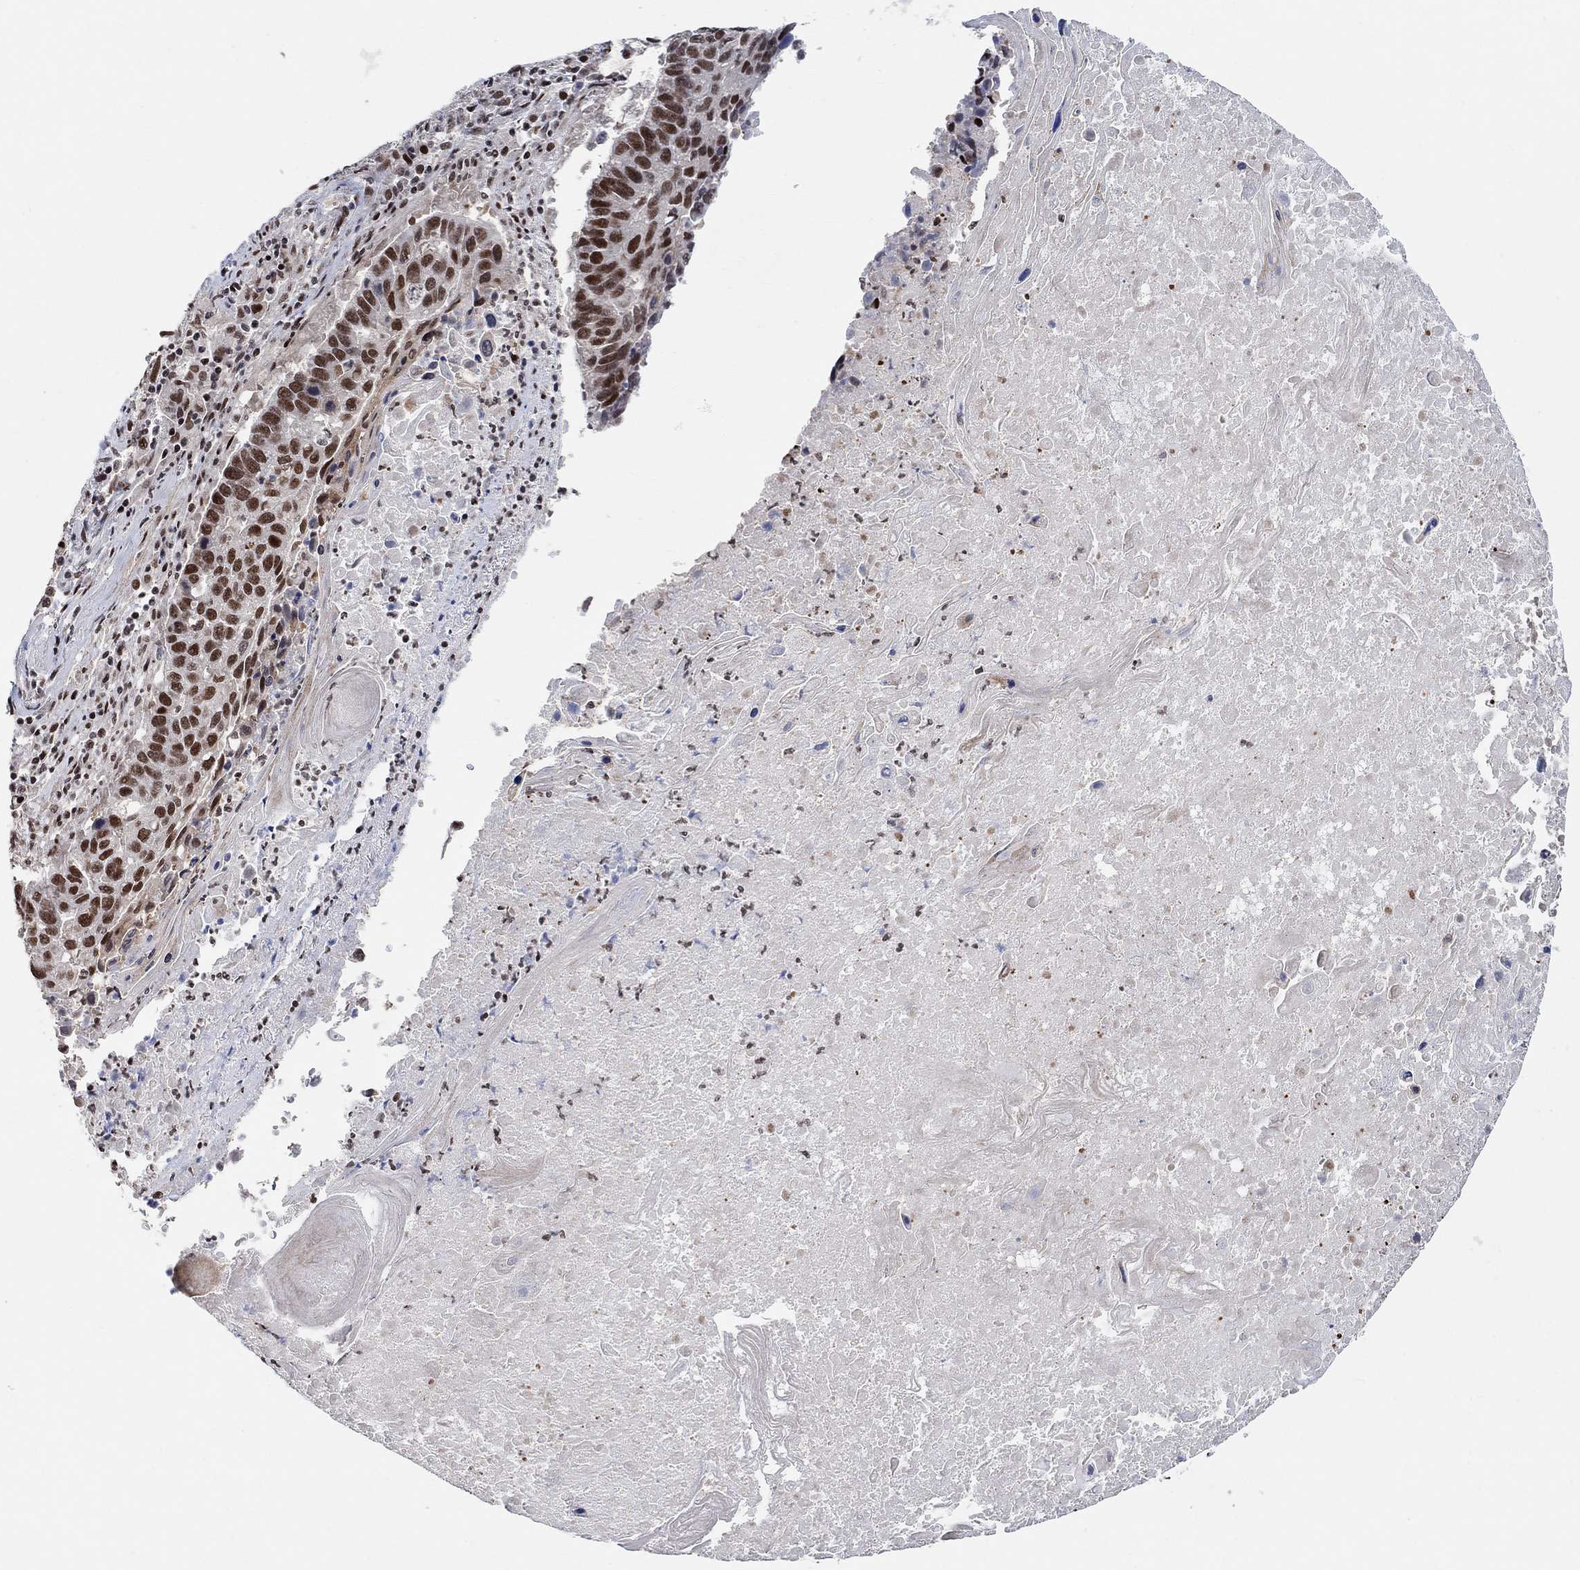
{"staining": {"intensity": "strong", "quantity": "25%-75%", "location": "nuclear"}, "tissue": "lung cancer", "cell_type": "Tumor cells", "image_type": "cancer", "snomed": [{"axis": "morphology", "description": "Squamous cell carcinoma, NOS"}, {"axis": "topography", "description": "Lung"}], "caption": "Immunohistochemistry (IHC) image of squamous cell carcinoma (lung) stained for a protein (brown), which reveals high levels of strong nuclear staining in approximately 25%-75% of tumor cells.", "gene": "E4F1", "patient": {"sex": "male", "age": 73}}